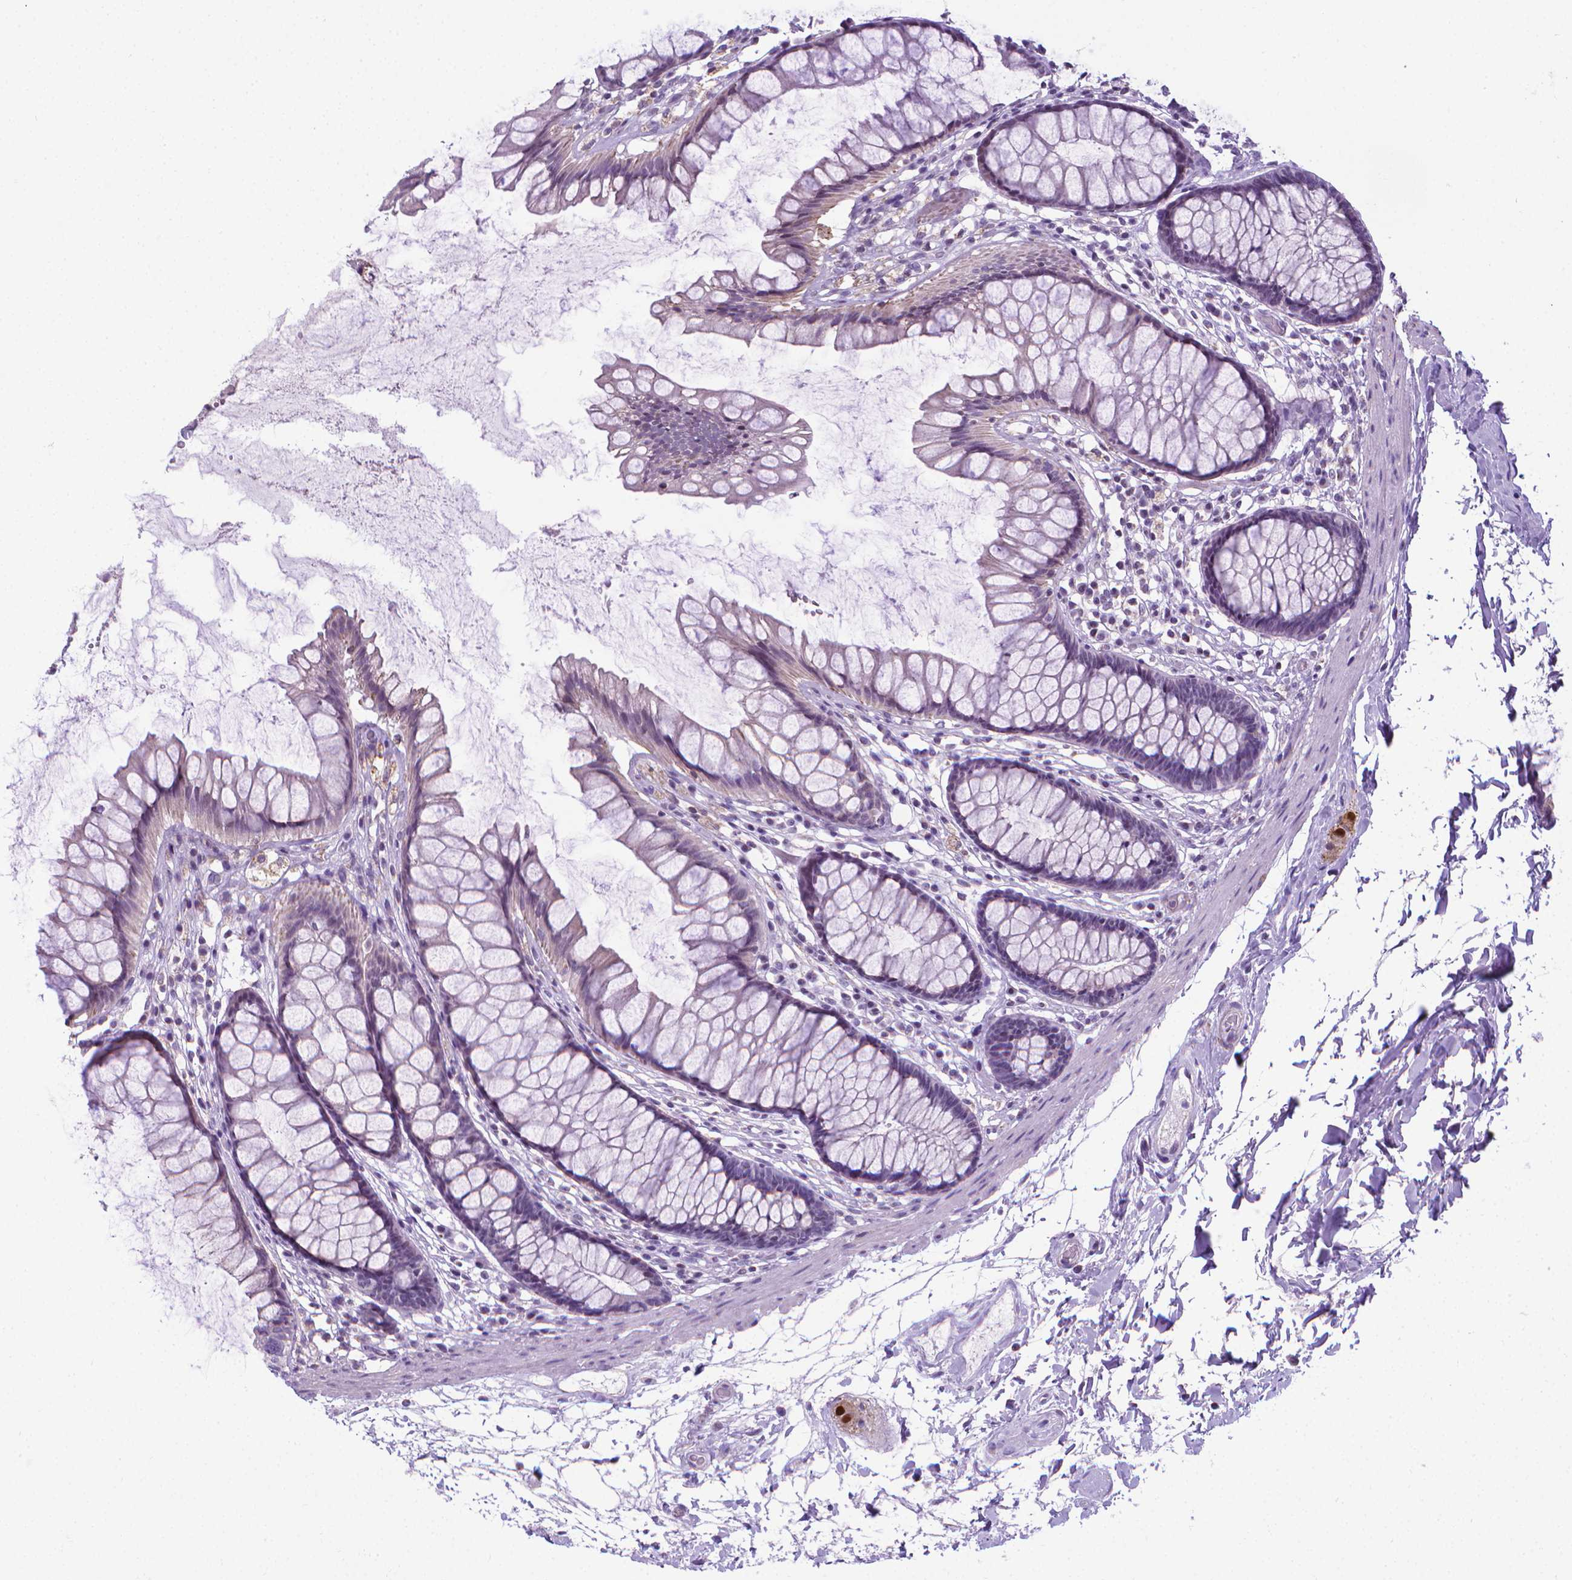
{"staining": {"intensity": "weak", "quantity": "25%-75%", "location": "cytoplasmic/membranous"}, "tissue": "rectum", "cell_type": "Glandular cells", "image_type": "normal", "snomed": [{"axis": "morphology", "description": "Normal tissue, NOS"}, {"axis": "topography", "description": "Rectum"}], "caption": "DAB immunohistochemical staining of benign rectum demonstrates weak cytoplasmic/membranous protein staining in about 25%-75% of glandular cells.", "gene": "POU3F3", "patient": {"sex": "male", "age": 72}}